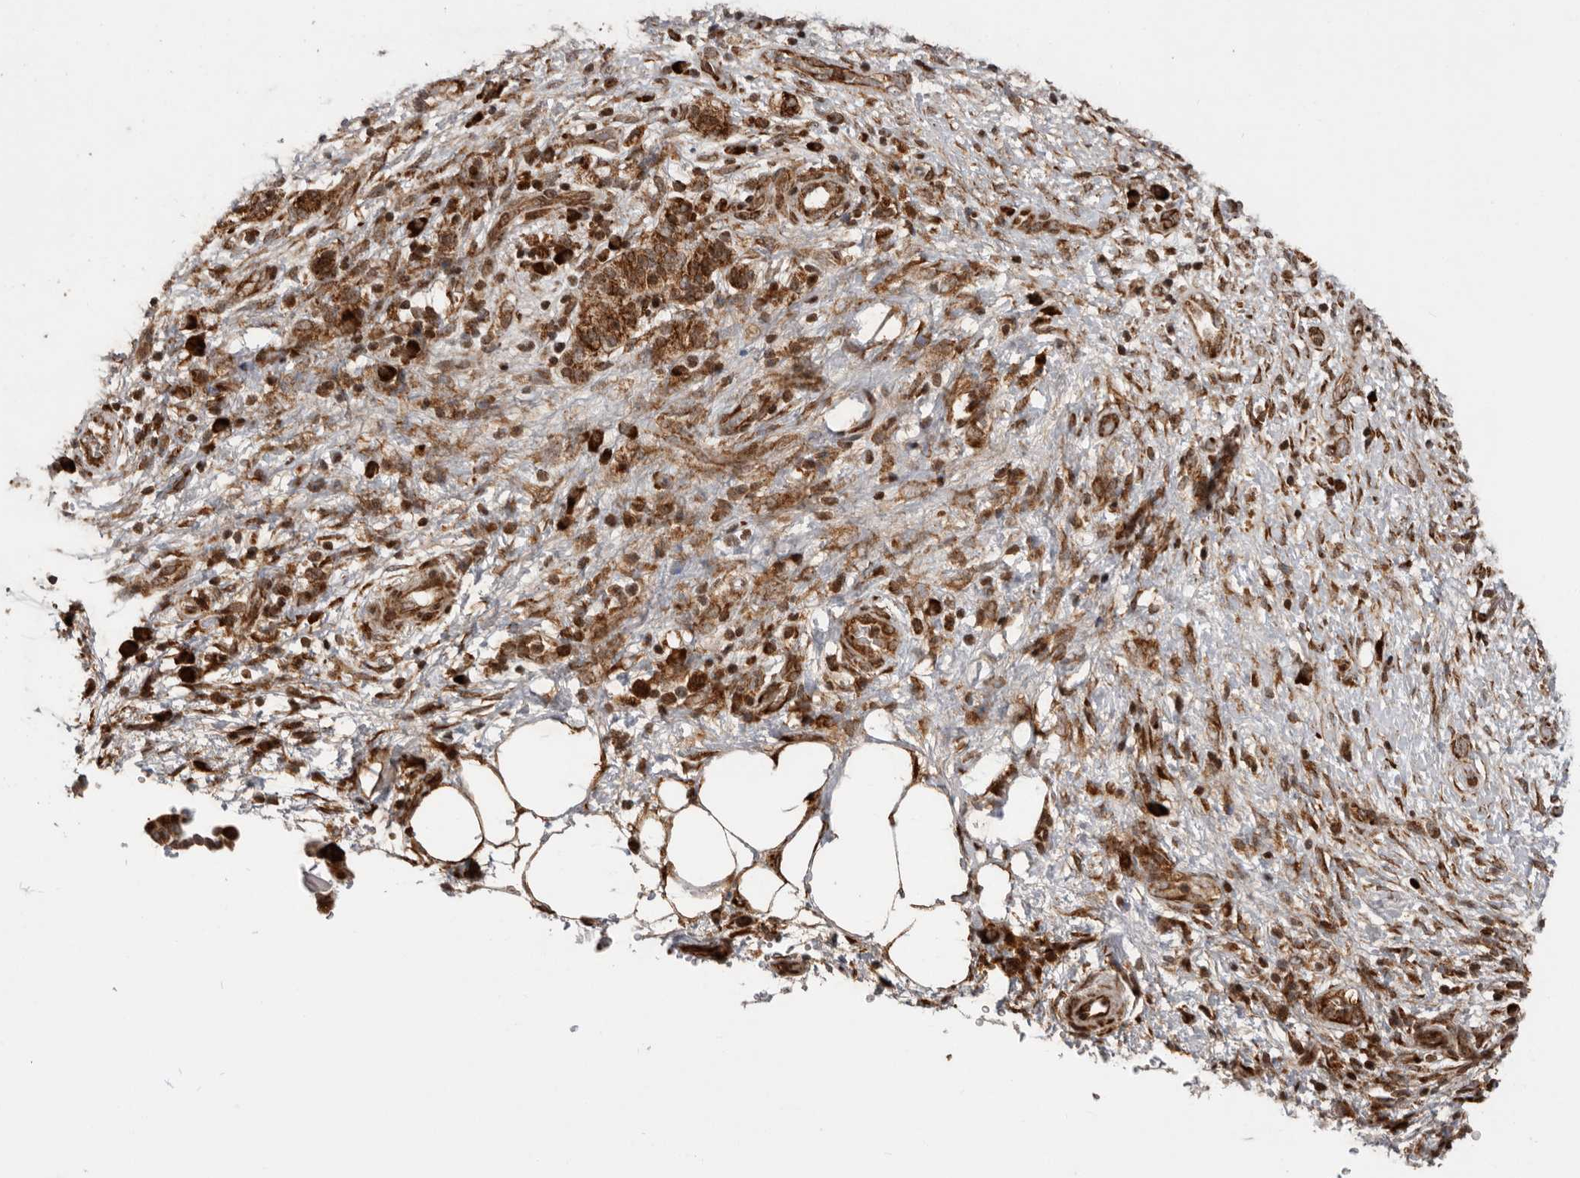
{"staining": {"intensity": "moderate", "quantity": ">75%", "location": "cytoplasmic/membranous"}, "tissue": "pancreatic cancer", "cell_type": "Tumor cells", "image_type": "cancer", "snomed": [{"axis": "morphology", "description": "Adenocarcinoma, NOS"}, {"axis": "topography", "description": "Pancreas"}], "caption": "Pancreatic adenocarcinoma stained with DAB (3,3'-diaminobenzidine) IHC reveals medium levels of moderate cytoplasmic/membranous expression in approximately >75% of tumor cells.", "gene": "FZD3", "patient": {"sex": "female", "age": 78}}